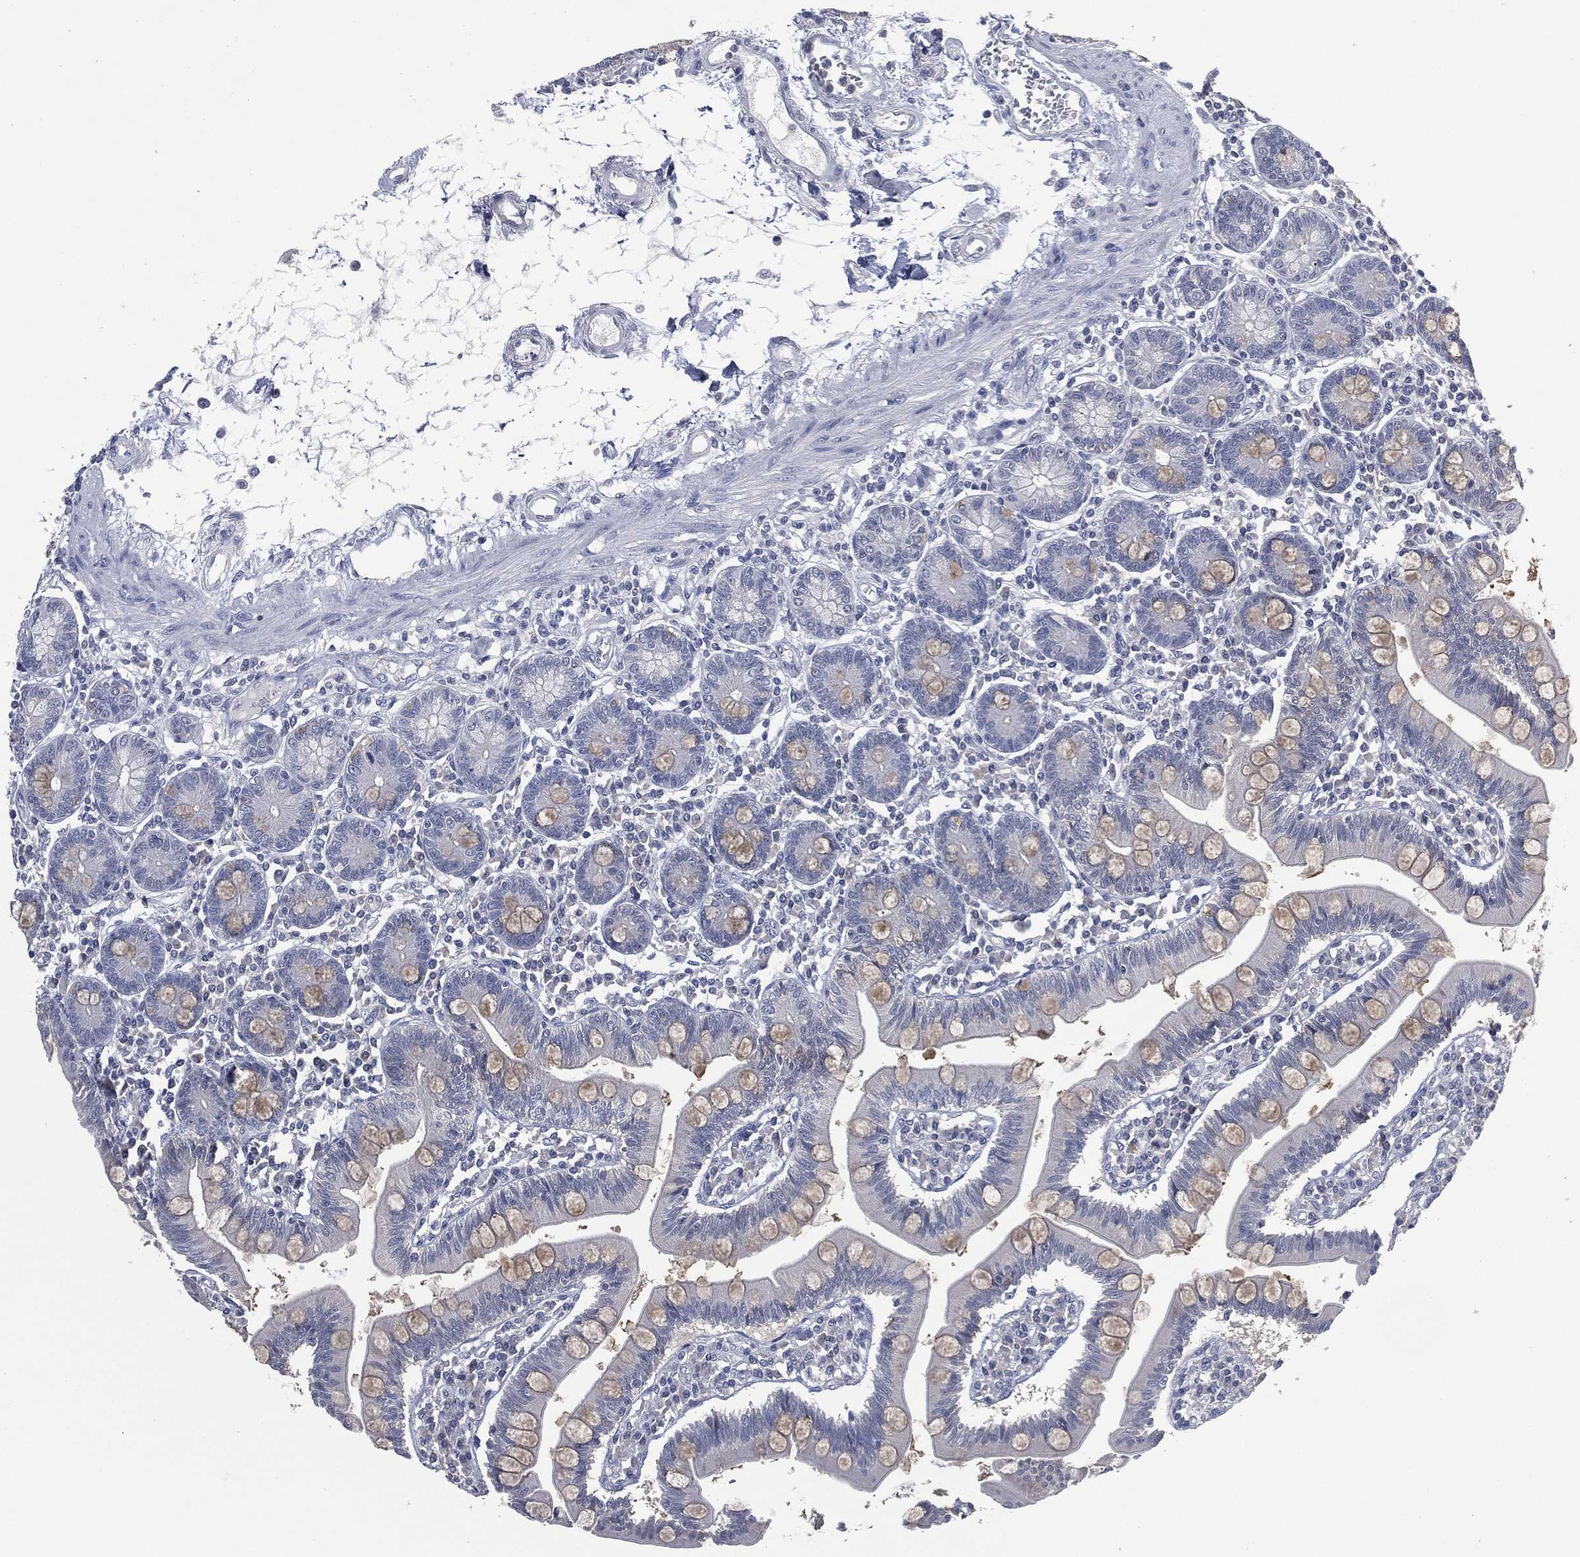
{"staining": {"intensity": "moderate", "quantity": "<25%", "location": "cytoplasmic/membranous"}, "tissue": "small intestine", "cell_type": "Glandular cells", "image_type": "normal", "snomed": [{"axis": "morphology", "description": "Normal tissue, NOS"}, {"axis": "topography", "description": "Small intestine"}], "caption": "Small intestine stained with a brown dye reveals moderate cytoplasmic/membranous positive staining in approximately <25% of glandular cells.", "gene": "IL1RN", "patient": {"sex": "male", "age": 88}}